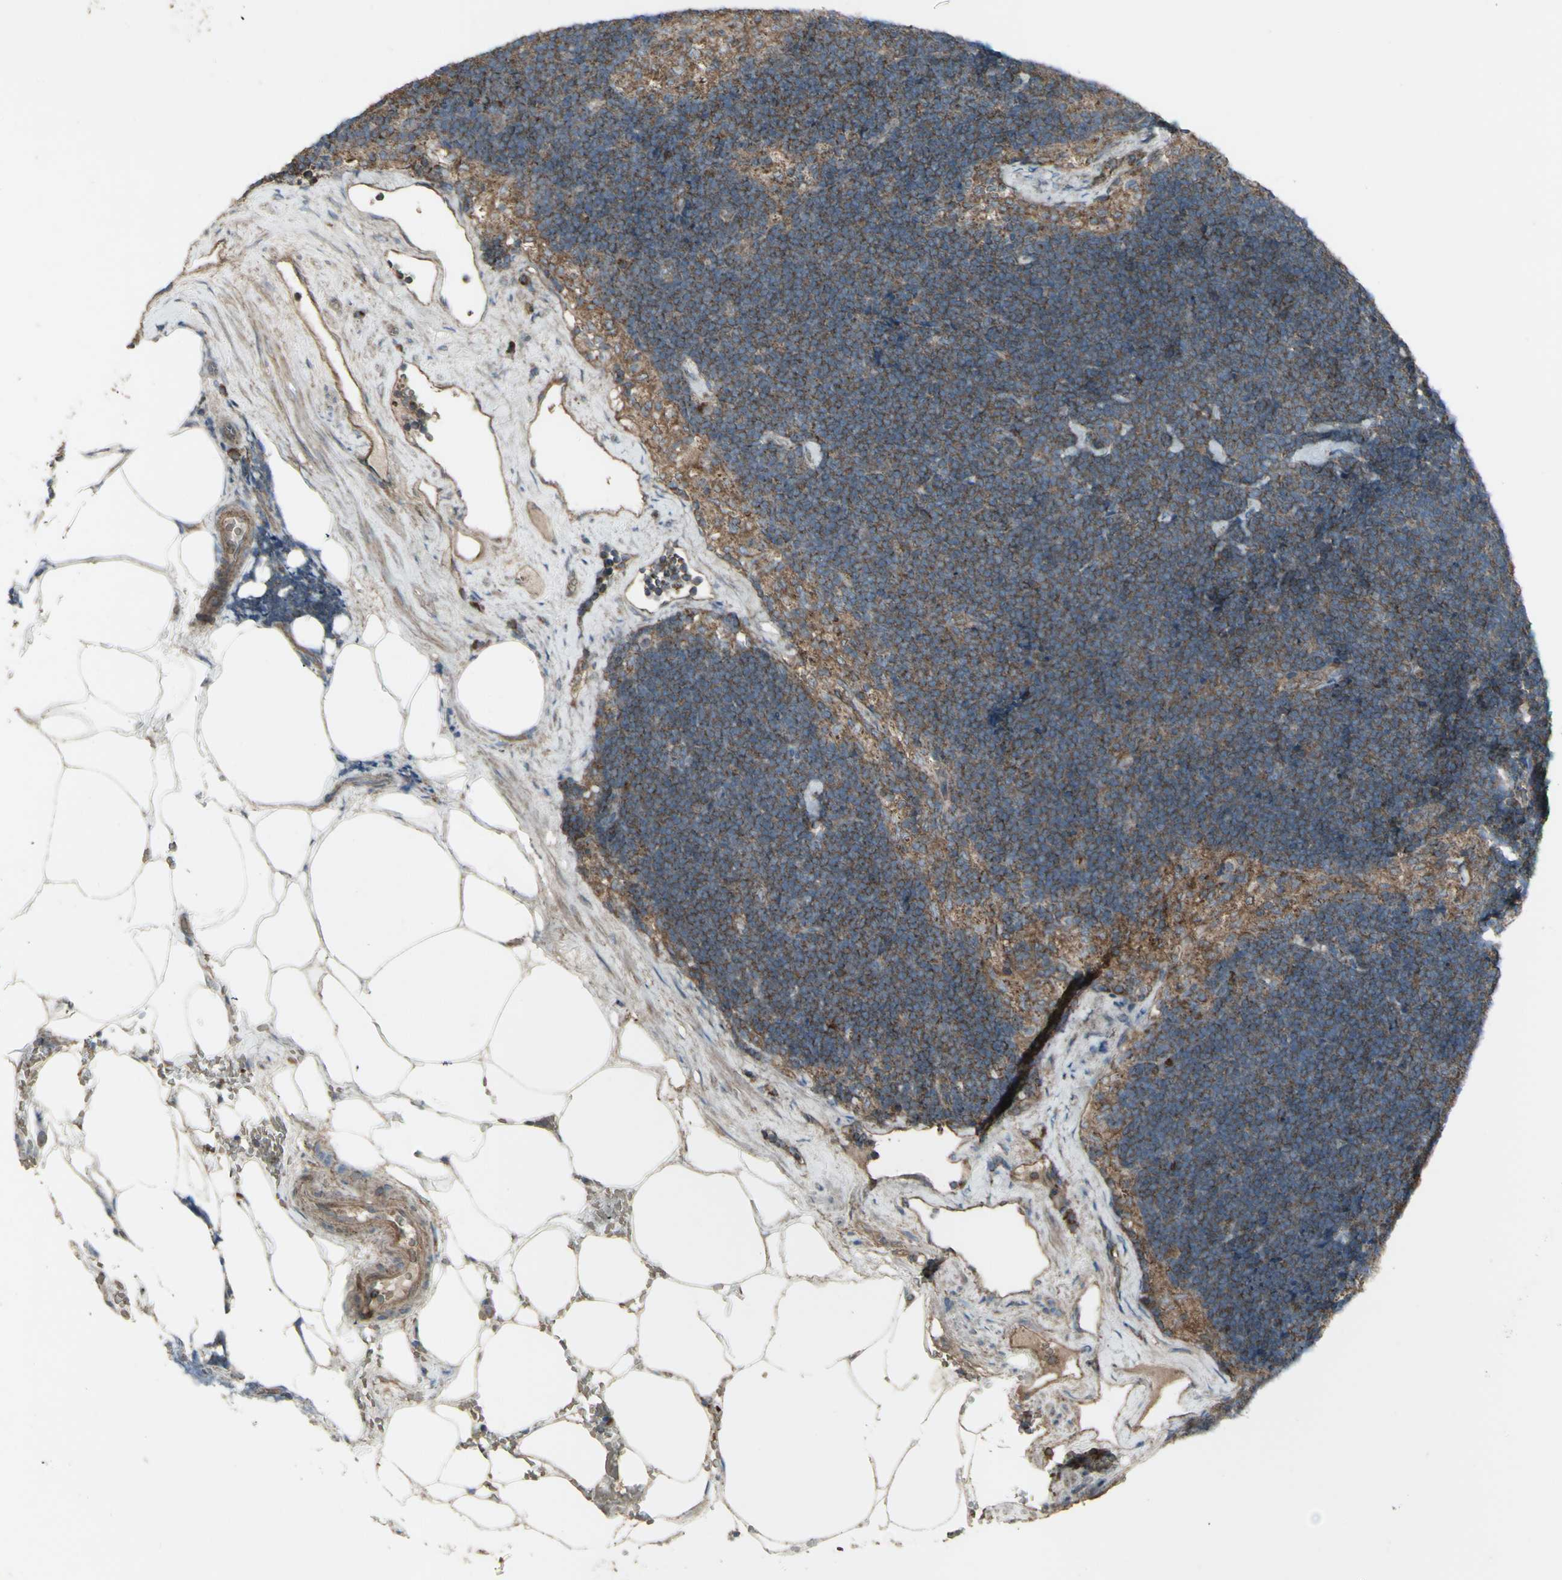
{"staining": {"intensity": "moderate", "quantity": "25%-75%", "location": "cytoplasmic/membranous"}, "tissue": "lymph node", "cell_type": "Germinal center cells", "image_type": "normal", "snomed": [{"axis": "morphology", "description": "Normal tissue, NOS"}, {"axis": "topography", "description": "Lymph node"}], "caption": "DAB immunohistochemical staining of normal human lymph node exhibits moderate cytoplasmic/membranous protein staining in about 25%-75% of germinal center cells.", "gene": "SHC1", "patient": {"sex": "male", "age": 63}}